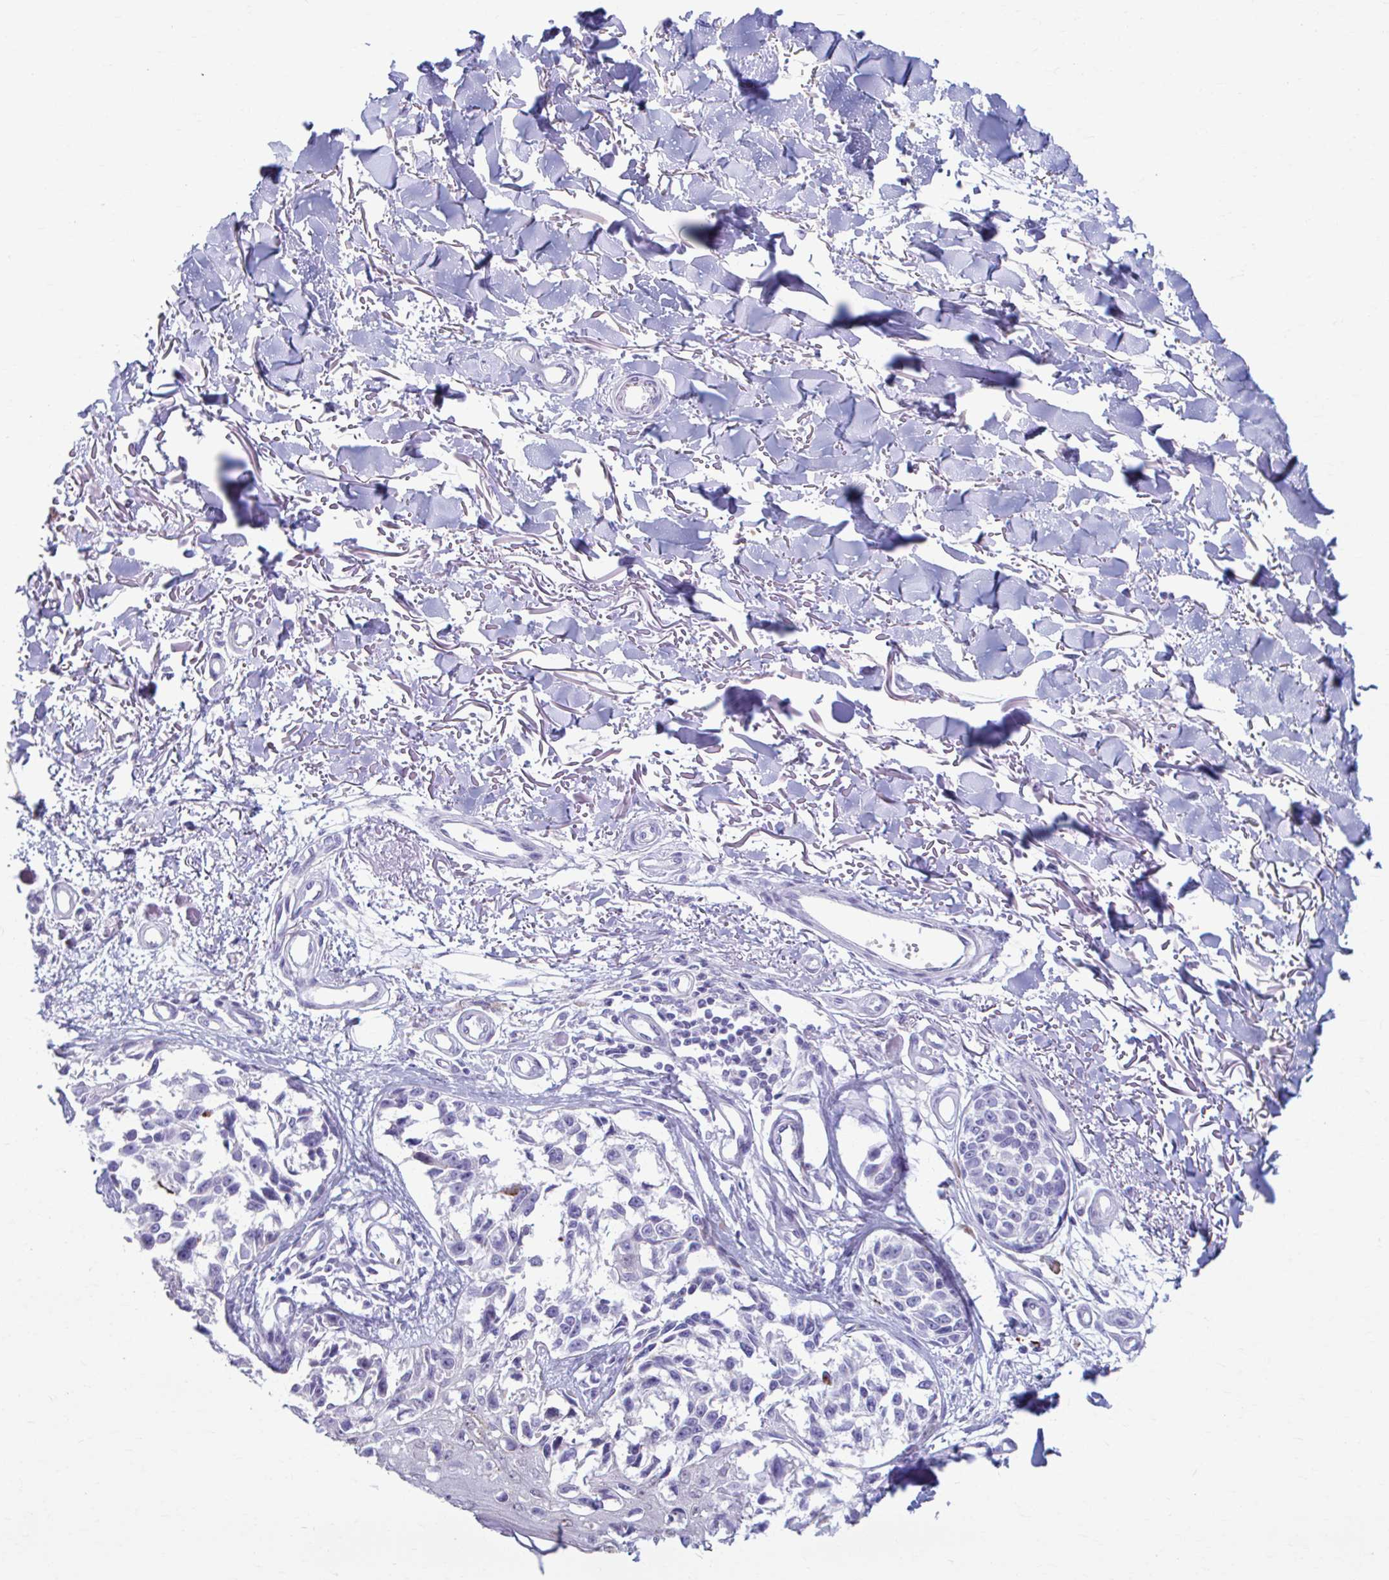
{"staining": {"intensity": "negative", "quantity": "none", "location": "none"}, "tissue": "melanoma", "cell_type": "Tumor cells", "image_type": "cancer", "snomed": [{"axis": "morphology", "description": "Malignant melanoma, NOS"}, {"axis": "topography", "description": "Skin"}], "caption": "Human melanoma stained for a protein using IHC reveals no expression in tumor cells.", "gene": "C12orf71", "patient": {"sex": "male", "age": 73}}